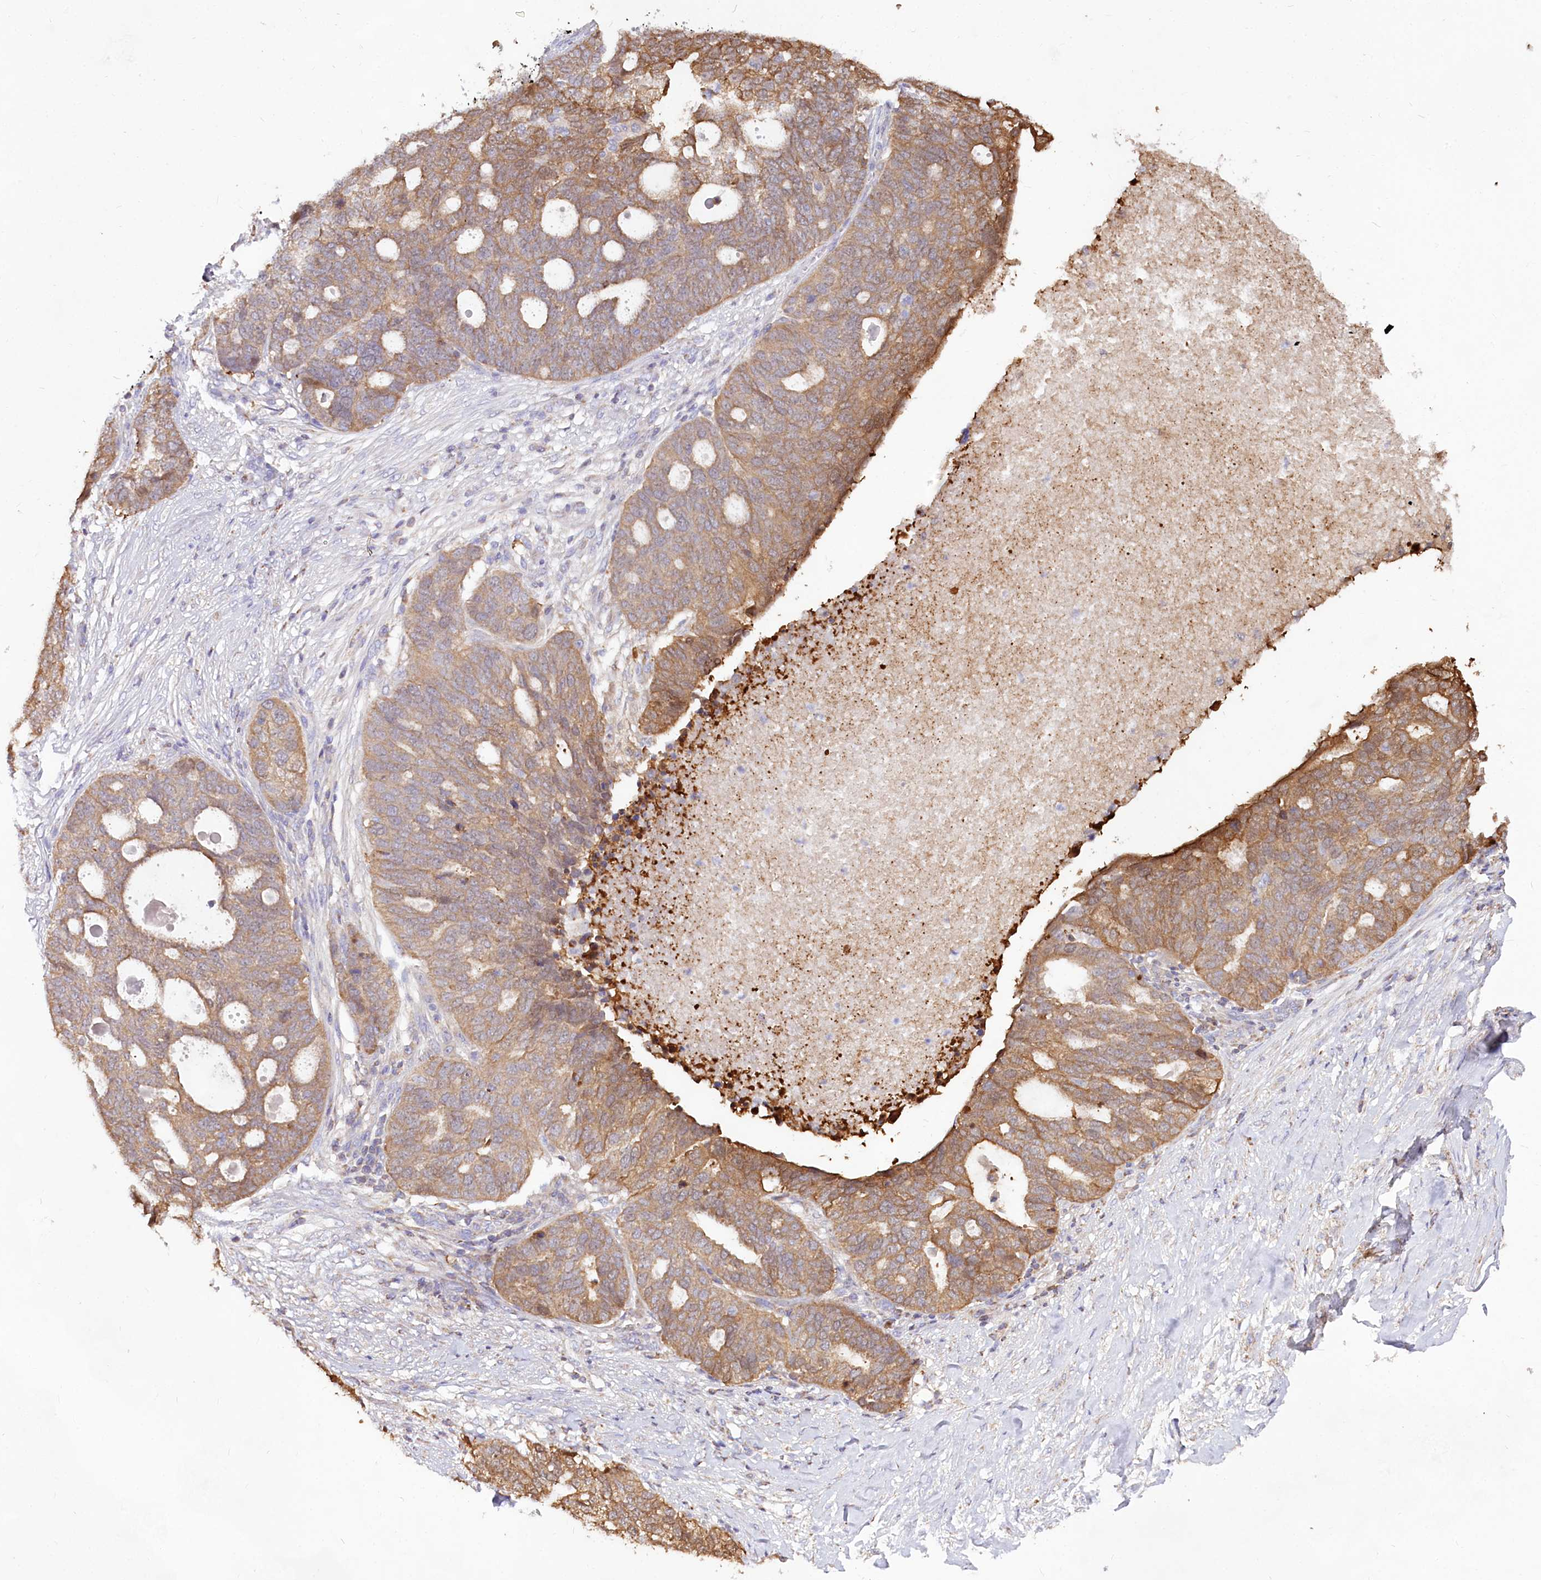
{"staining": {"intensity": "moderate", "quantity": ">75%", "location": "cytoplasmic/membranous"}, "tissue": "ovarian cancer", "cell_type": "Tumor cells", "image_type": "cancer", "snomed": [{"axis": "morphology", "description": "Cystadenocarcinoma, serous, NOS"}, {"axis": "topography", "description": "Ovary"}], "caption": "Immunohistochemistry (IHC) micrograph of ovarian cancer (serous cystadenocarcinoma) stained for a protein (brown), which reveals medium levels of moderate cytoplasmic/membranous staining in about >75% of tumor cells.", "gene": "TASOR2", "patient": {"sex": "female", "age": 59}}